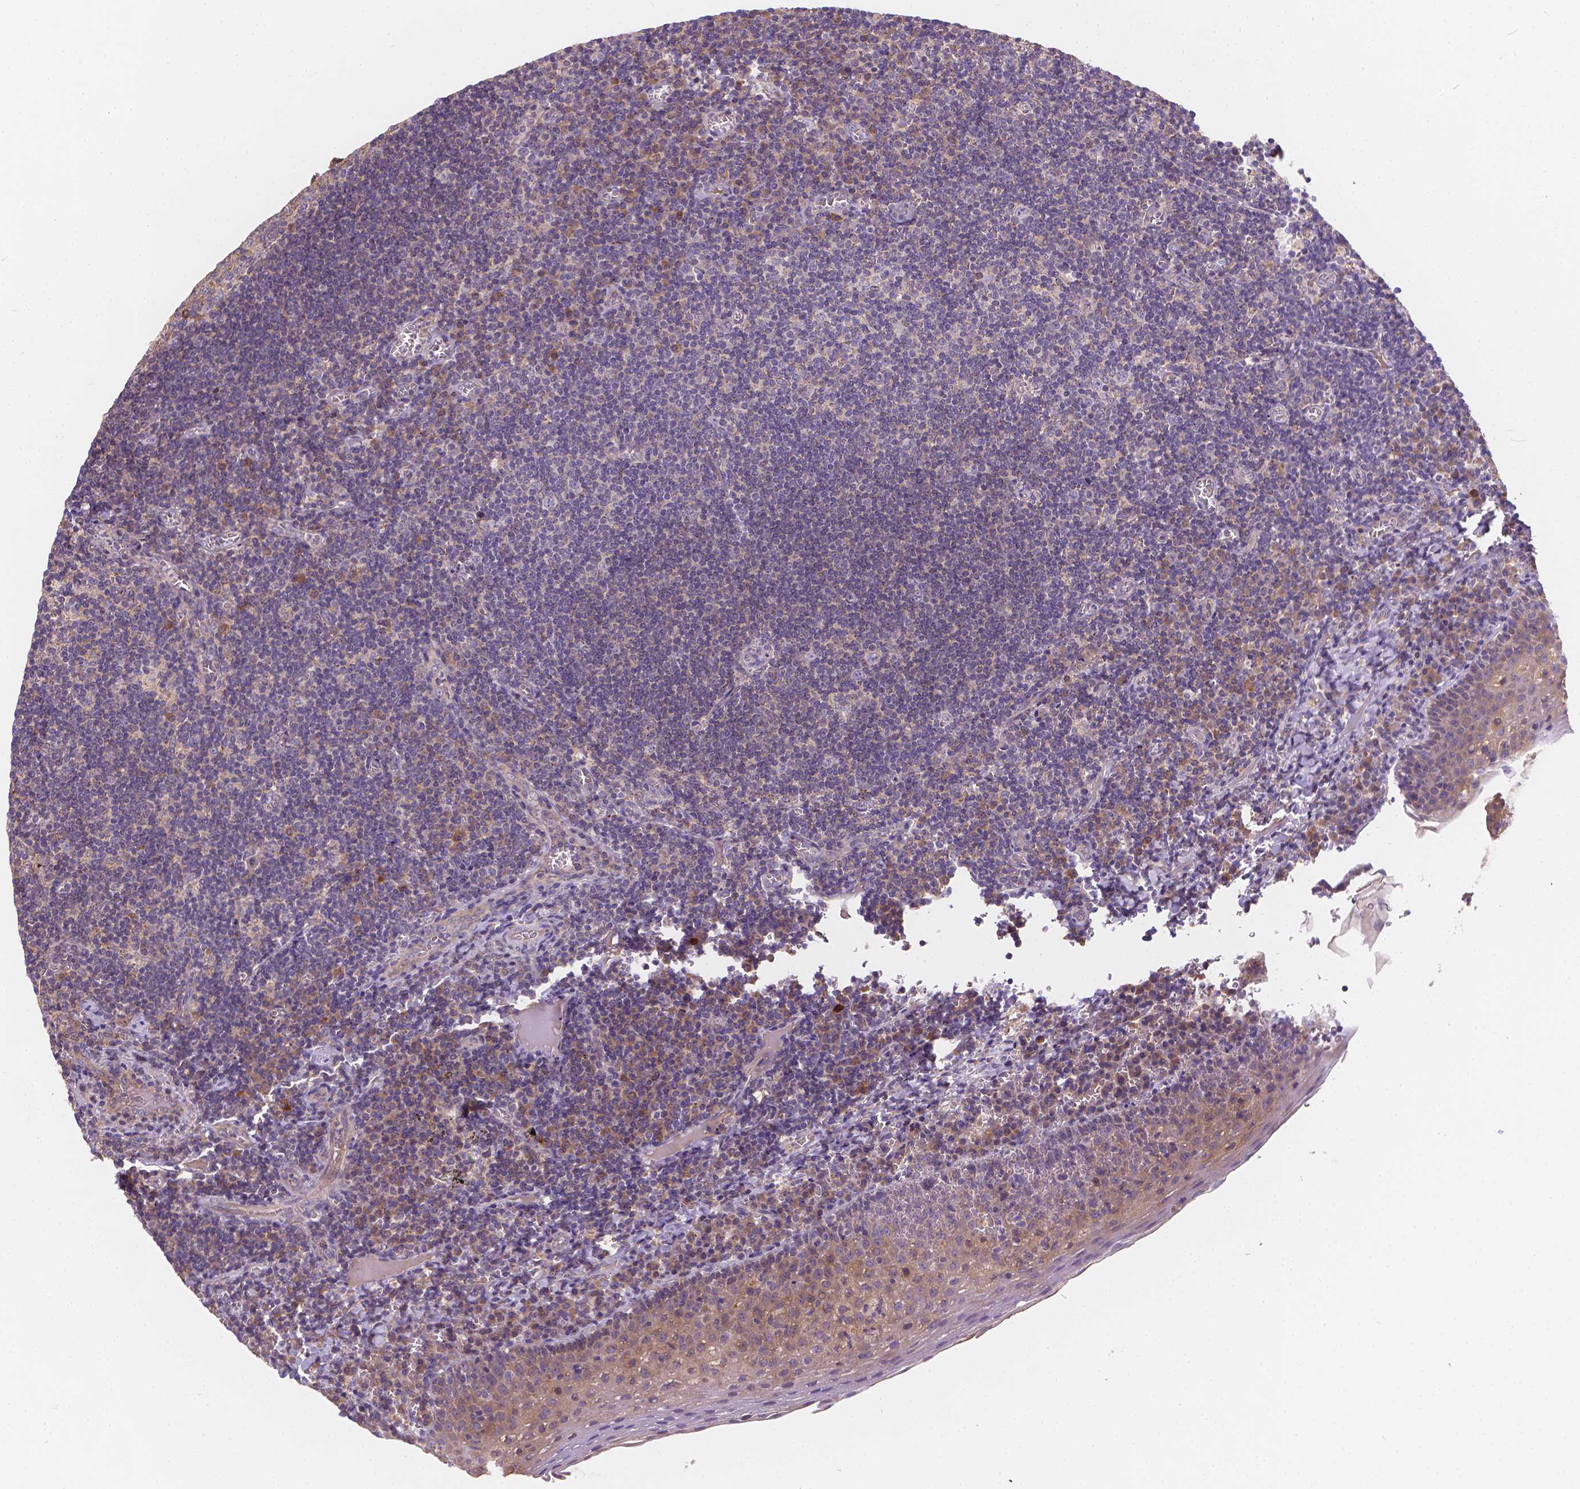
{"staining": {"intensity": "strong", "quantity": "<25%", "location": "cytoplasmic/membranous"}, "tissue": "tonsil", "cell_type": "Germinal center cells", "image_type": "normal", "snomed": [{"axis": "morphology", "description": "Normal tissue, NOS"}, {"axis": "morphology", "description": "Inflammation, NOS"}, {"axis": "topography", "description": "Tonsil"}], "caption": "Brown immunohistochemical staining in unremarkable human tonsil demonstrates strong cytoplasmic/membranous positivity in about <25% of germinal center cells. (brown staining indicates protein expression, while blue staining denotes nuclei).", "gene": "CDK10", "patient": {"sex": "female", "age": 31}}